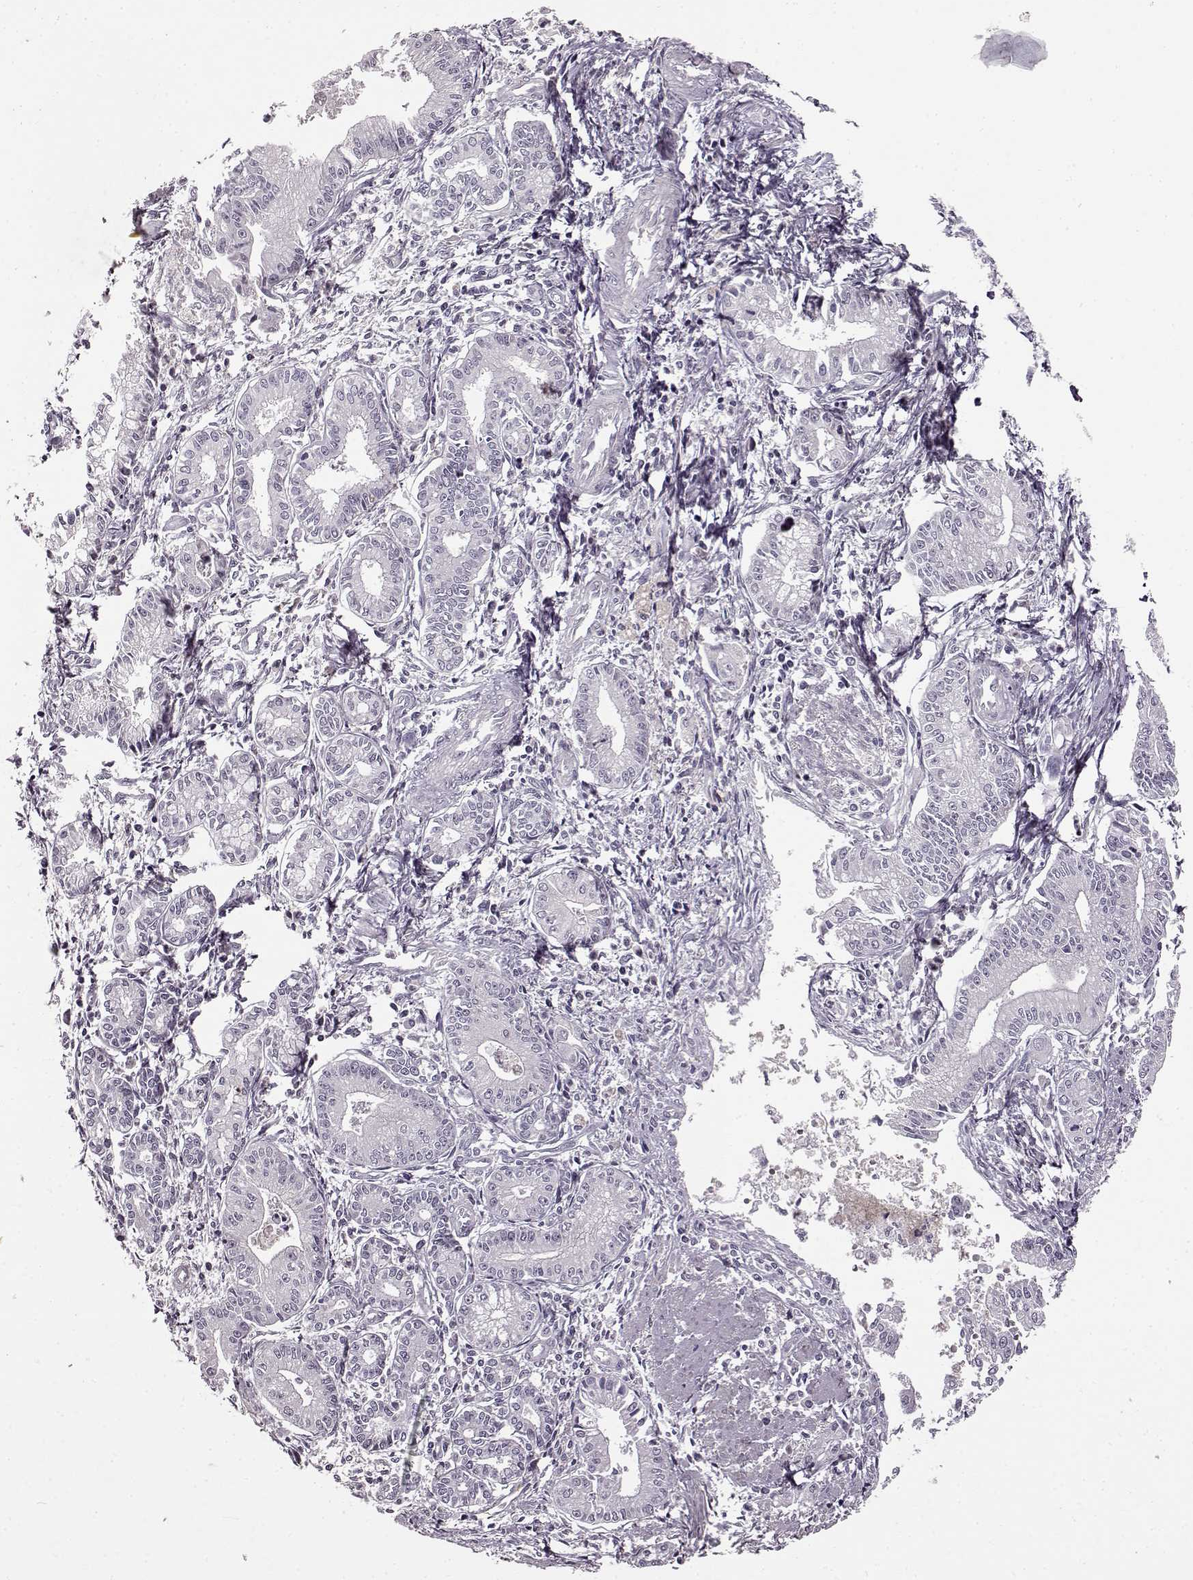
{"staining": {"intensity": "negative", "quantity": "none", "location": "none"}, "tissue": "pancreatic cancer", "cell_type": "Tumor cells", "image_type": "cancer", "snomed": [{"axis": "morphology", "description": "Adenocarcinoma, NOS"}, {"axis": "topography", "description": "Pancreas"}], "caption": "This is an IHC photomicrograph of pancreatic cancer (adenocarcinoma). There is no staining in tumor cells.", "gene": "CNGA3", "patient": {"sex": "female", "age": 65}}